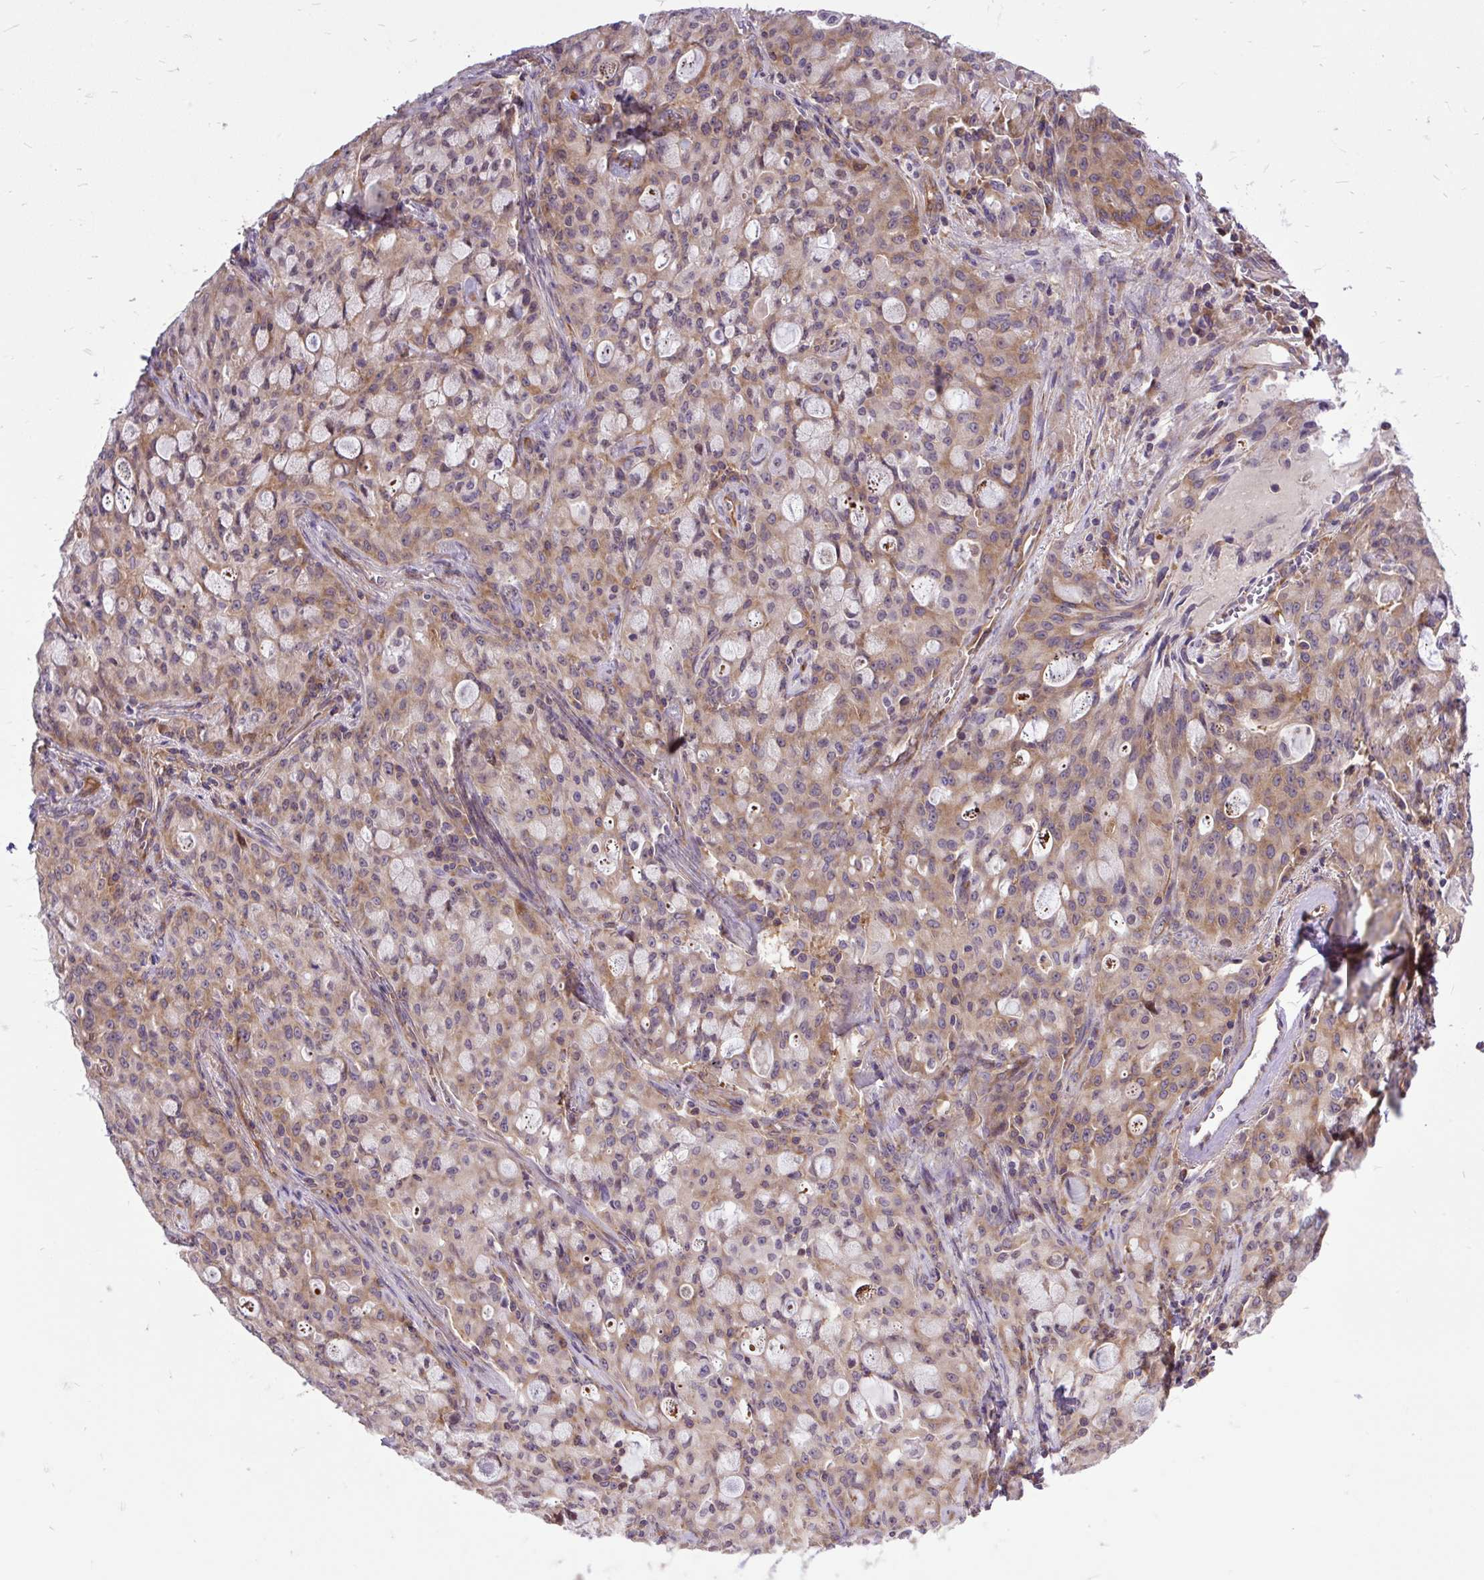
{"staining": {"intensity": "moderate", "quantity": ">75%", "location": "cytoplasmic/membranous"}, "tissue": "lung cancer", "cell_type": "Tumor cells", "image_type": "cancer", "snomed": [{"axis": "morphology", "description": "Adenocarcinoma, NOS"}, {"axis": "topography", "description": "Lung"}], "caption": "Immunohistochemistry (IHC) histopathology image of neoplastic tissue: human lung cancer (adenocarcinoma) stained using IHC demonstrates medium levels of moderate protein expression localized specifically in the cytoplasmic/membranous of tumor cells, appearing as a cytoplasmic/membranous brown color.", "gene": "TRIM17", "patient": {"sex": "female", "age": 44}}